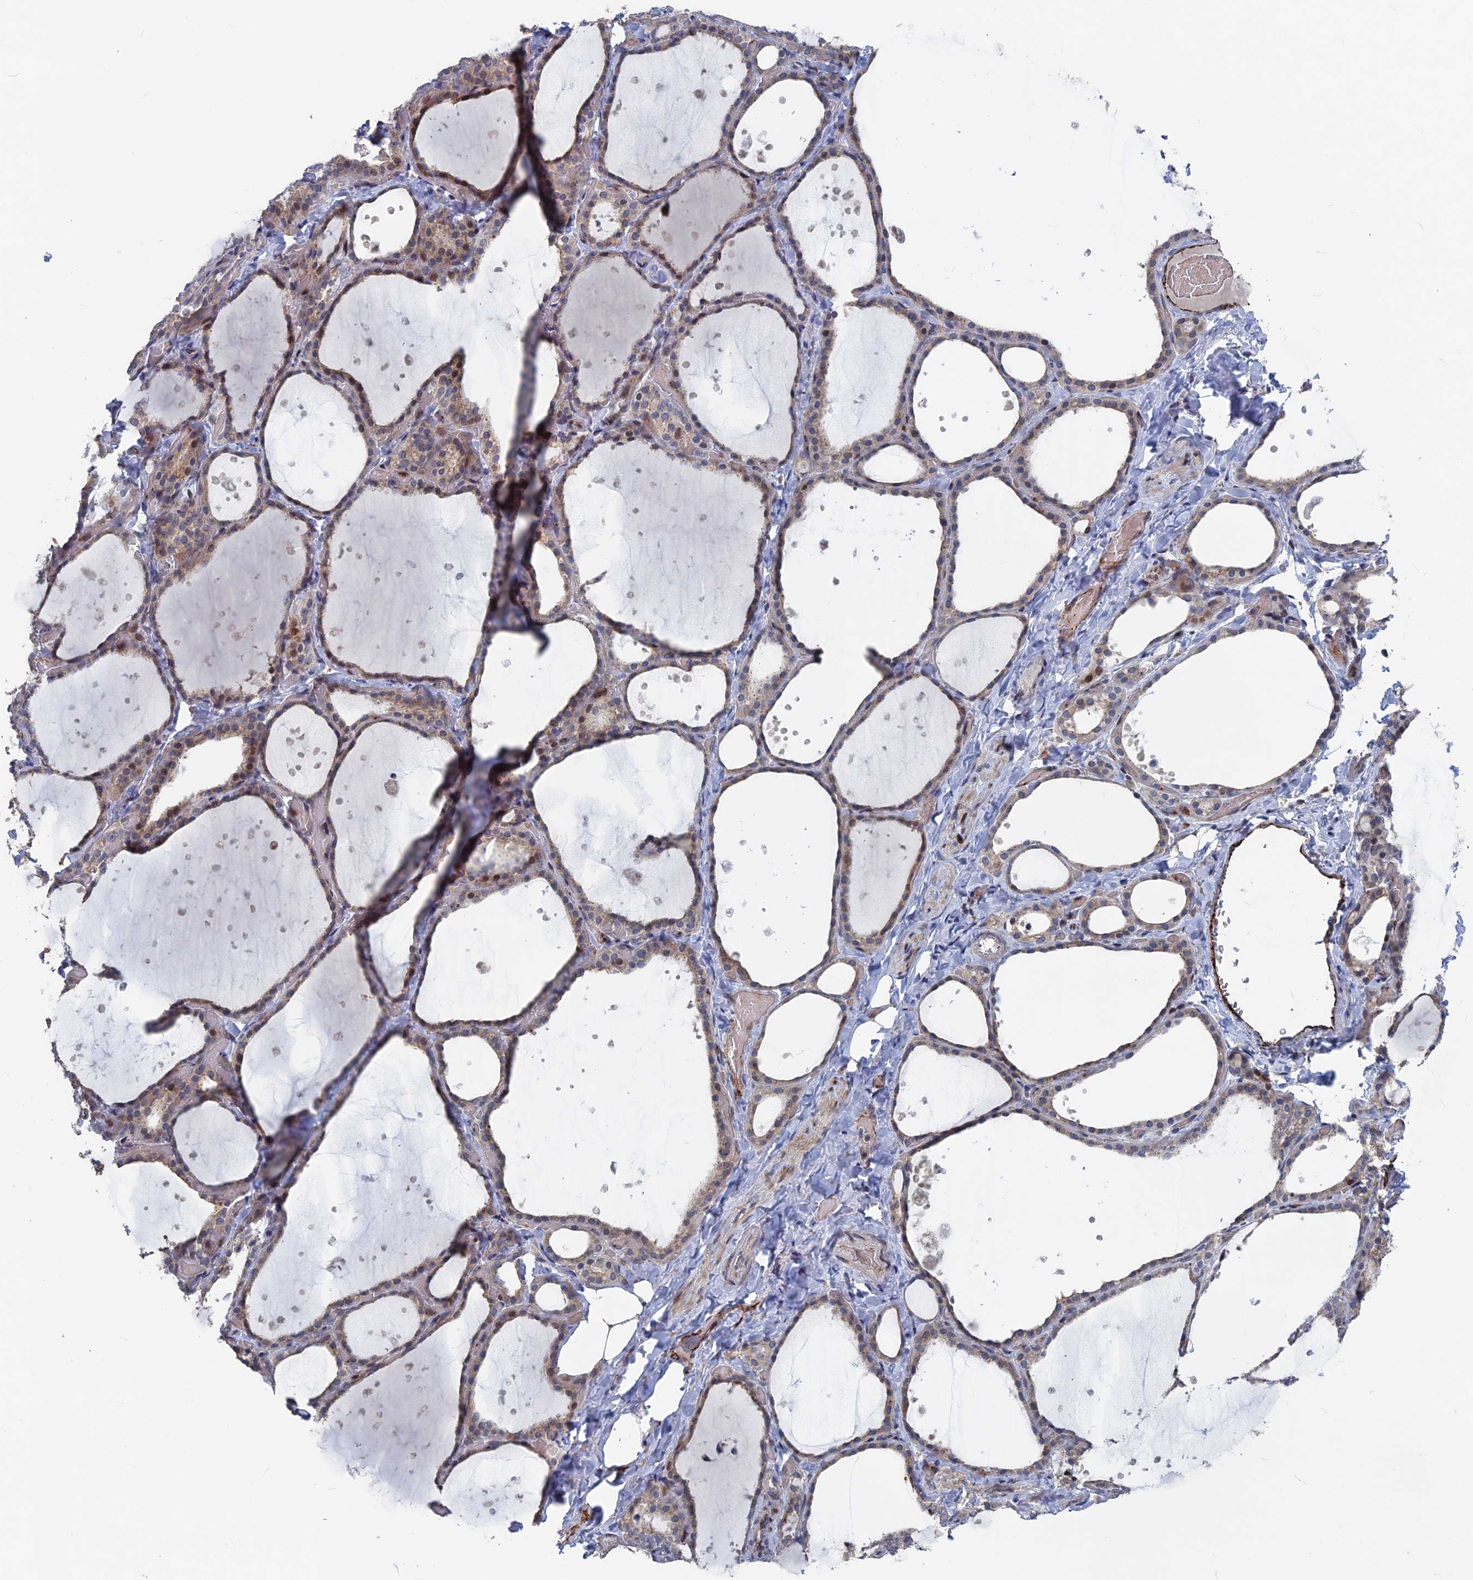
{"staining": {"intensity": "moderate", "quantity": "<25%", "location": "cytoplasmic/membranous,nuclear"}, "tissue": "thyroid gland", "cell_type": "Glandular cells", "image_type": "normal", "snomed": [{"axis": "morphology", "description": "Normal tissue, NOS"}, {"axis": "topography", "description": "Thyroid gland"}], "caption": "Thyroid gland stained for a protein demonstrates moderate cytoplasmic/membranous,nuclear positivity in glandular cells. The staining was performed using DAB (3,3'-diaminobenzidine) to visualize the protein expression in brown, while the nuclei were stained in blue with hematoxylin (Magnification: 20x).", "gene": "SH3D21", "patient": {"sex": "female", "age": 44}}